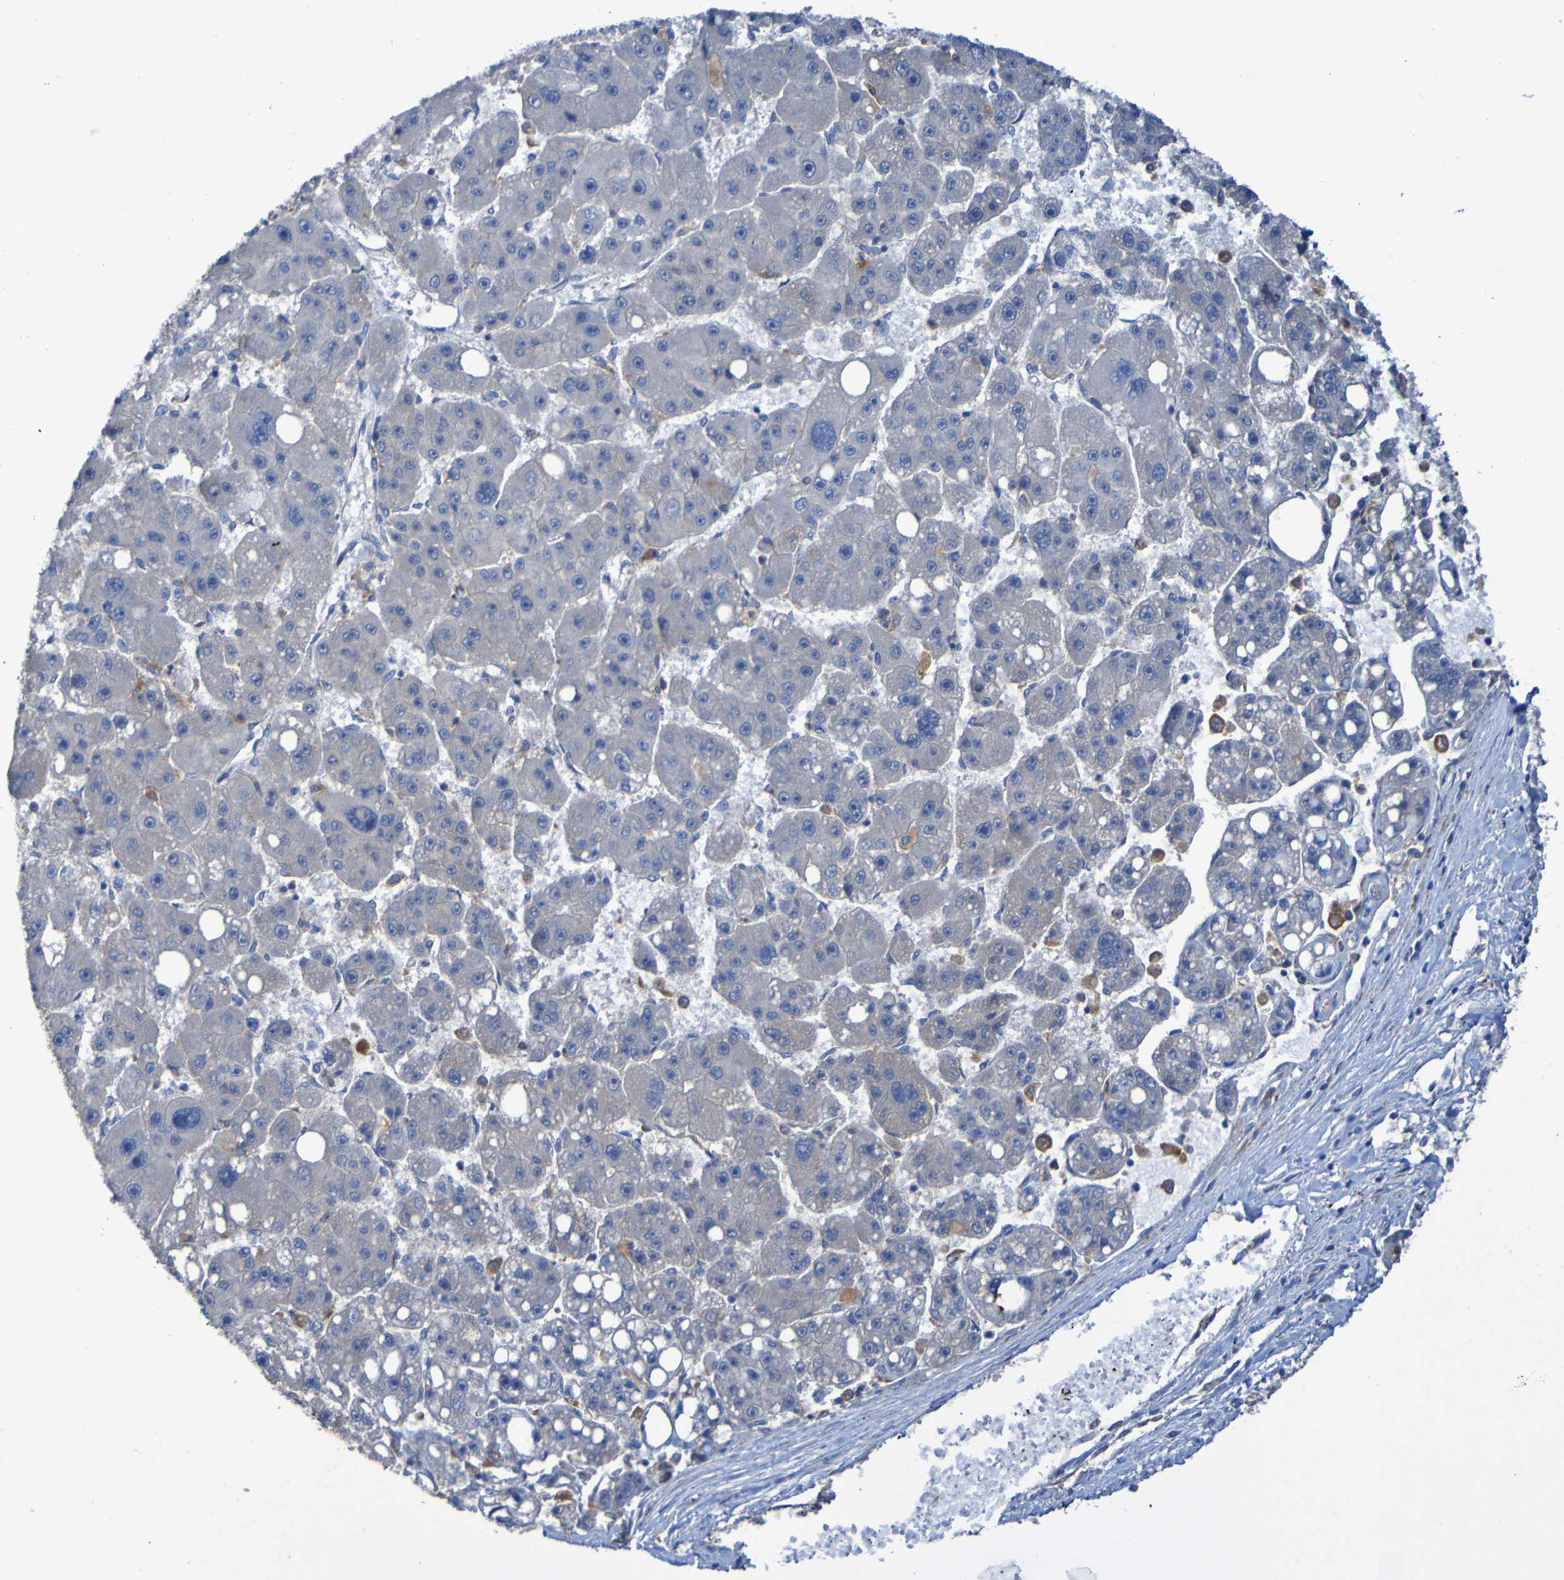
{"staining": {"intensity": "negative", "quantity": "none", "location": "none"}, "tissue": "liver cancer", "cell_type": "Tumor cells", "image_type": "cancer", "snomed": [{"axis": "morphology", "description": "Carcinoma, Hepatocellular, NOS"}, {"axis": "topography", "description": "Liver"}], "caption": "A high-resolution photomicrograph shows immunohistochemistry staining of liver cancer (hepatocellular carcinoma), which exhibits no significant expression in tumor cells.", "gene": "ARHGEF16", "patient": {"sex": "female", "age": 61}}